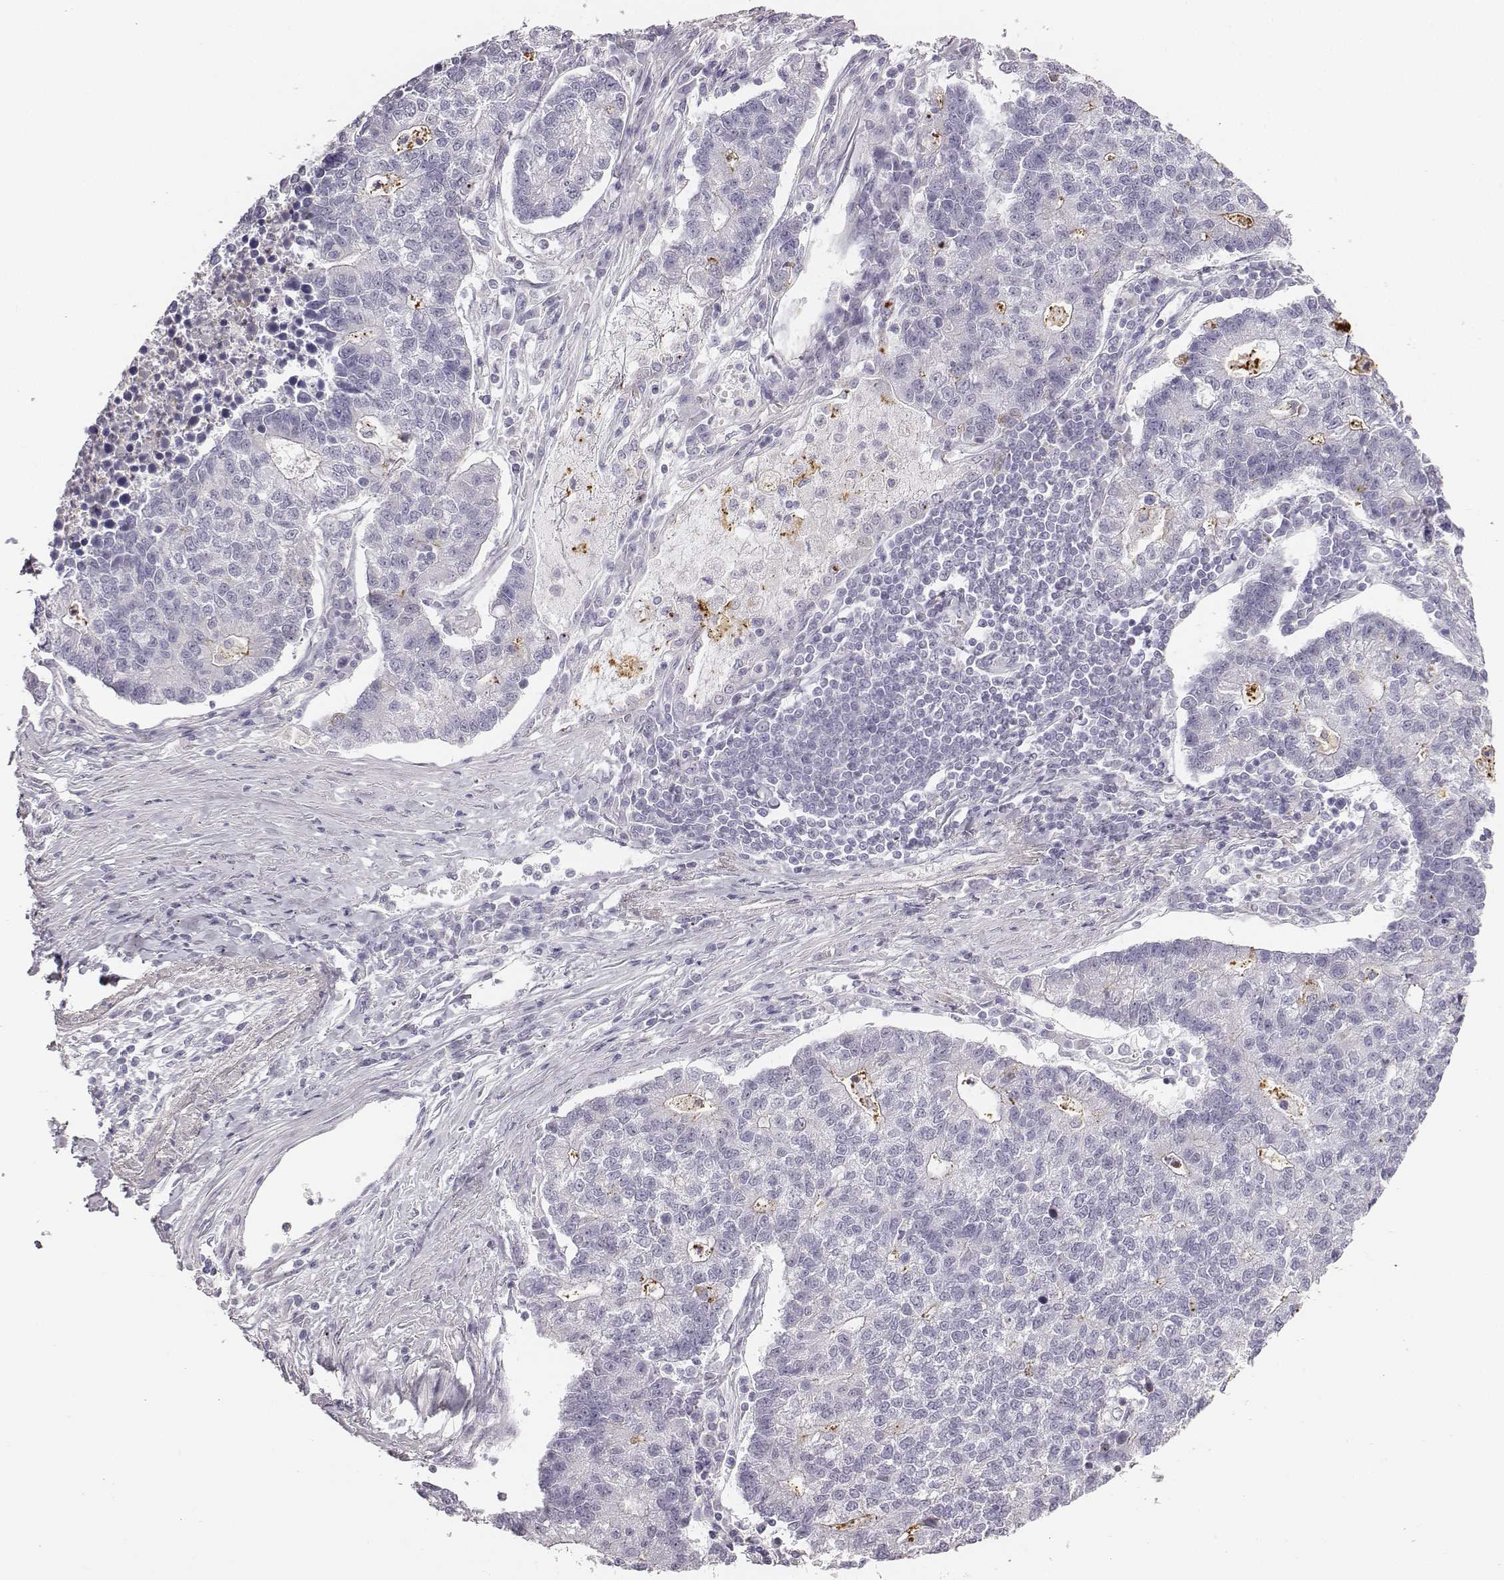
{"staining": {"intensity": "negative", "quantity": "none", "location": "none"}, "tissue": "lung cancer", "cell_type": "Tumor cells", "image_type": "cancer", "snomed": [{"axis": "morphology", "description": "Adenocarcinoma, NOS"}, {"axis": "topography", "description": "Lung"}], "caption": "Immunohistochemistry (IHC) histopathology image of neoplastic tissue: human lung adenocarcinoma stained with DAB demonstrates no significant protein staining in tumor cells.", "gene": "ADAM7", "patient": {"sex": "male", "age": 57}}